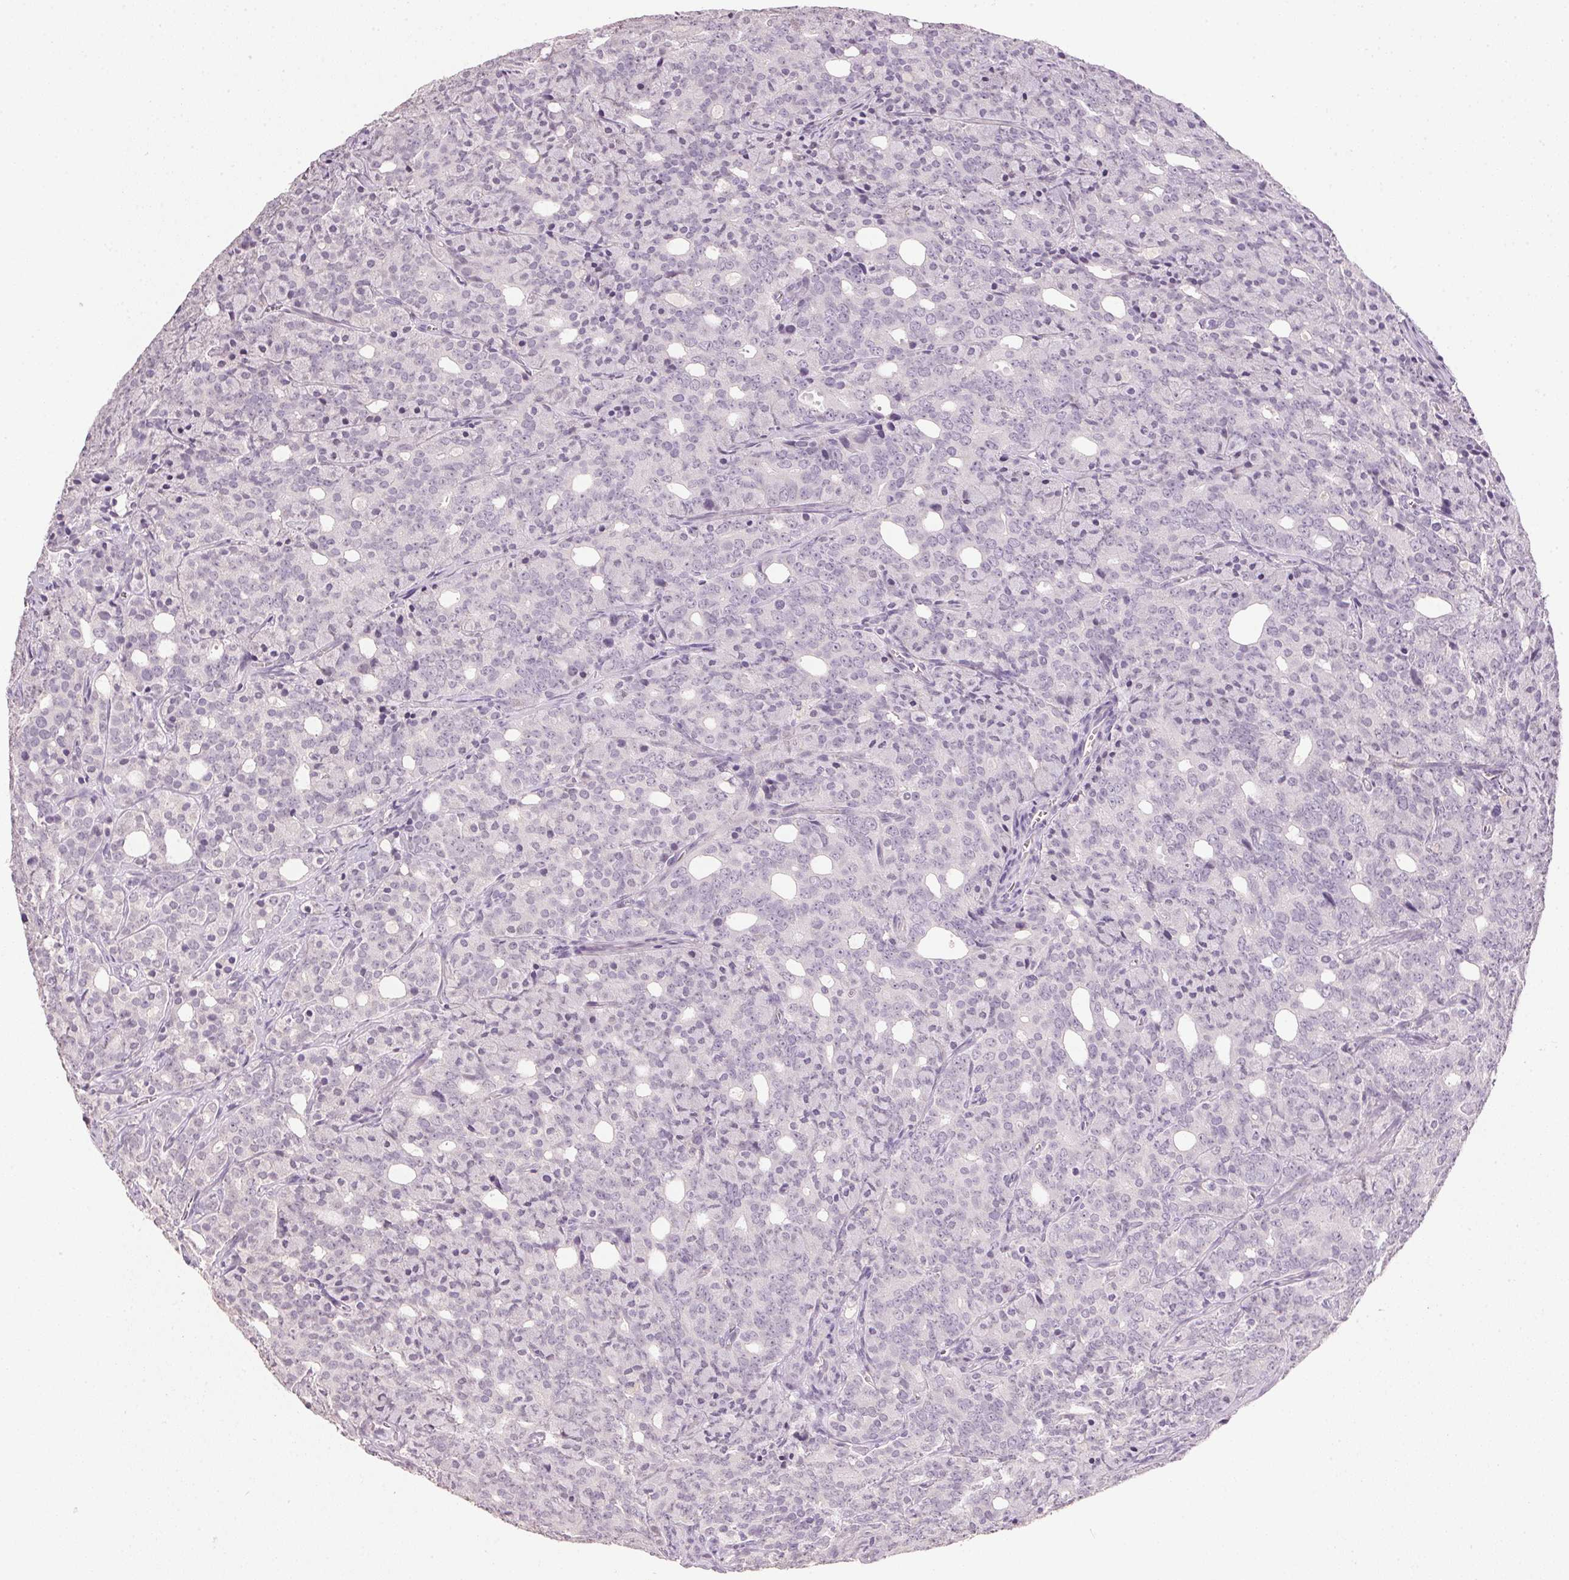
{"staining": {"intensity": "negative", "quantity": "none", "location": "none"}, "tissue": "prostate cancer", "cell_type": "Tumor cells", "image_type": "cancer", "snomed": [{"axis": "morphology", "description": "Adenocarcinoma, High grade"}, {"axis": "topography", "description": "Prostate"}], "caption": "Photomicrograph shows no significant protein positivity in tumor cells of prostate high-grade adenocarcinoma.", "gene": "IGFBP1", "patient": {"sex": "male", "age": 84}}